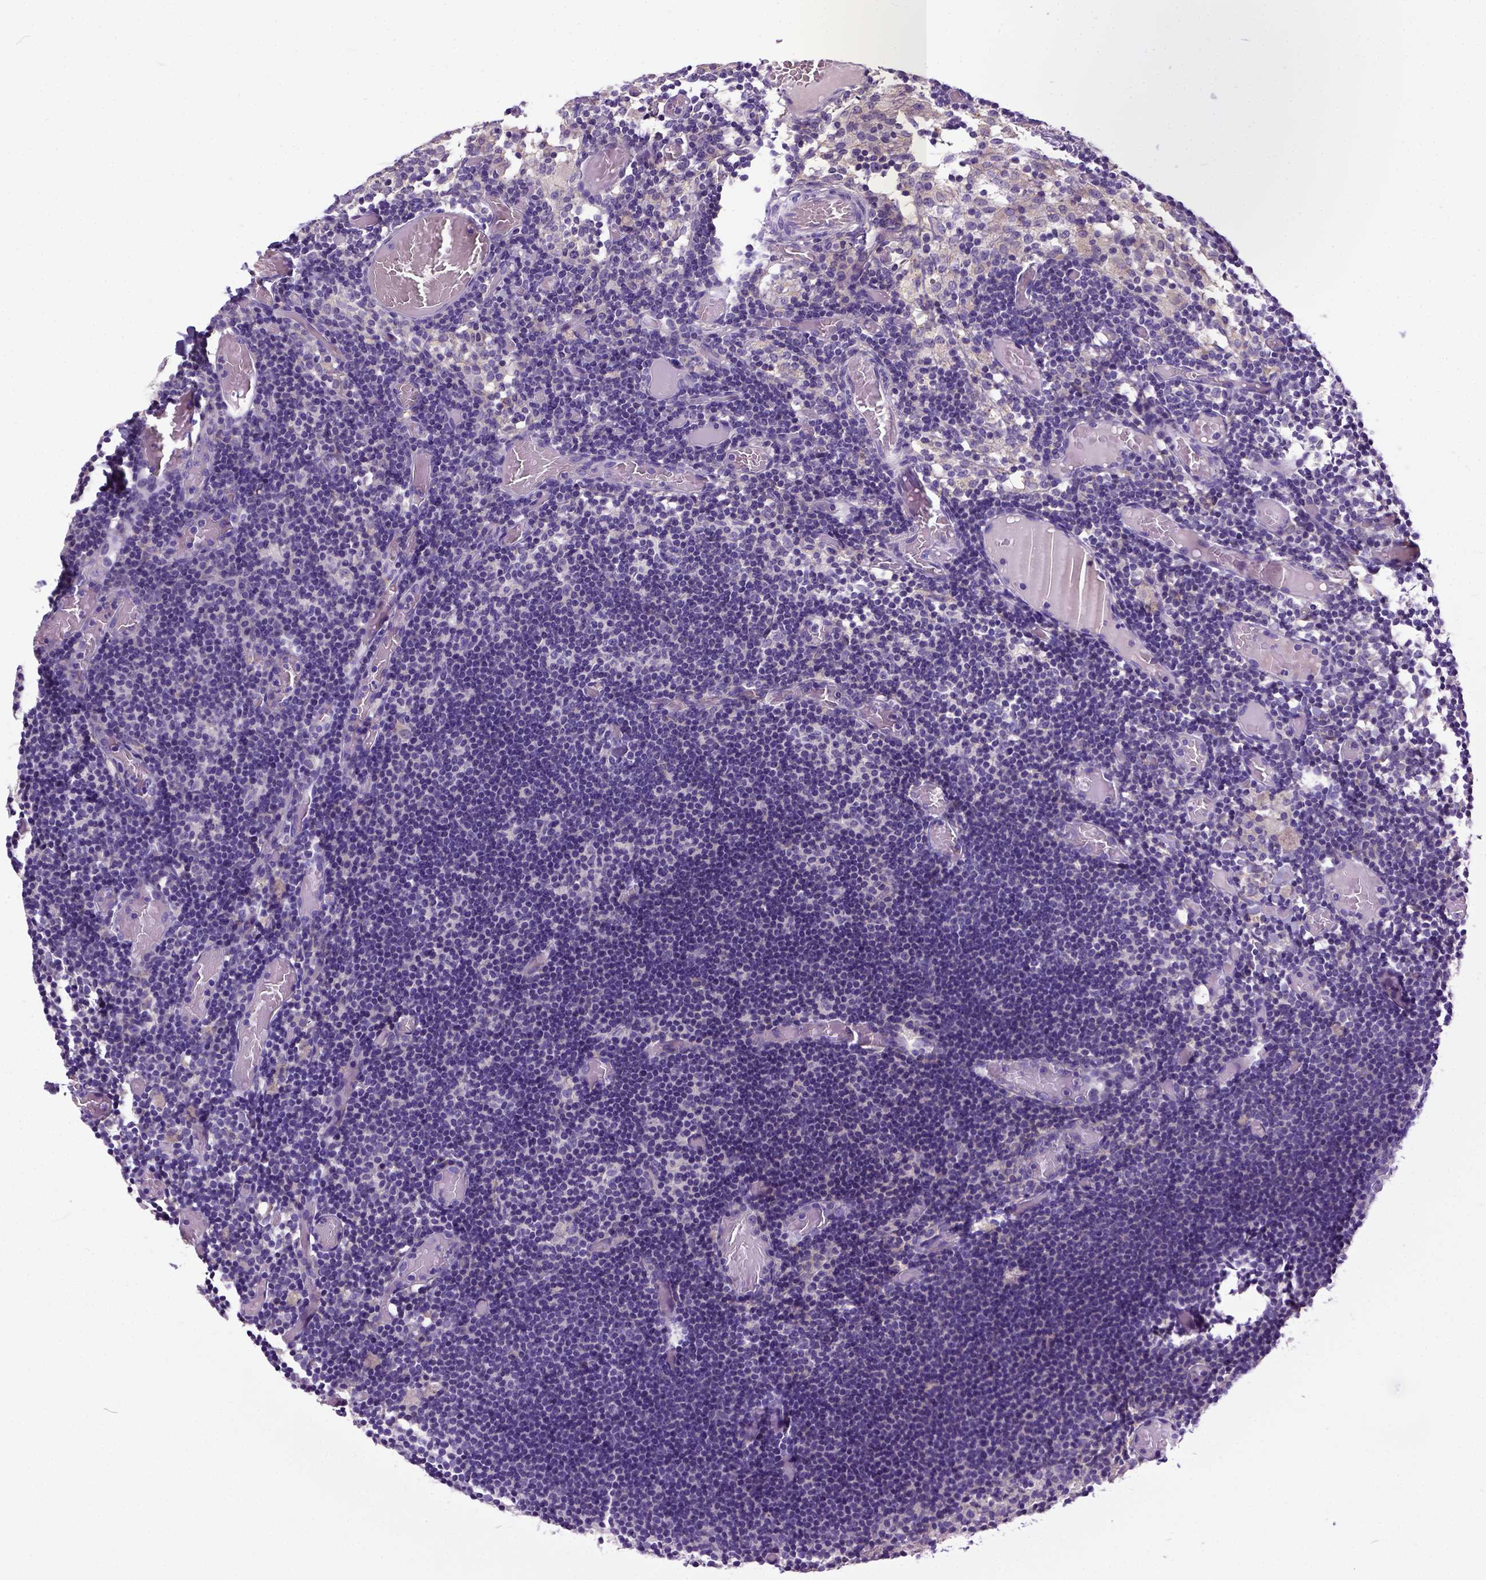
{"staining": {"intensity": "negative", "quantity": "none", "location": "none"}, "tissue": "lymph node", "cell_type": "Germinal center cells", "image_type": "normal", "snomed": [{"axis": "morphology", "description": "Normal tissue, NOS"}, {"axis": "topography", "description": "Lymph node"}], "caption": "IHC histopathology image of benign lymph node: human lymph node stained with DAB (3,3'-diaminobenzidine) demonstrates no significant protein positivity in germinal center cells.", "gene": "NEK5", "patient": {"sex": "female", "age": 41}}